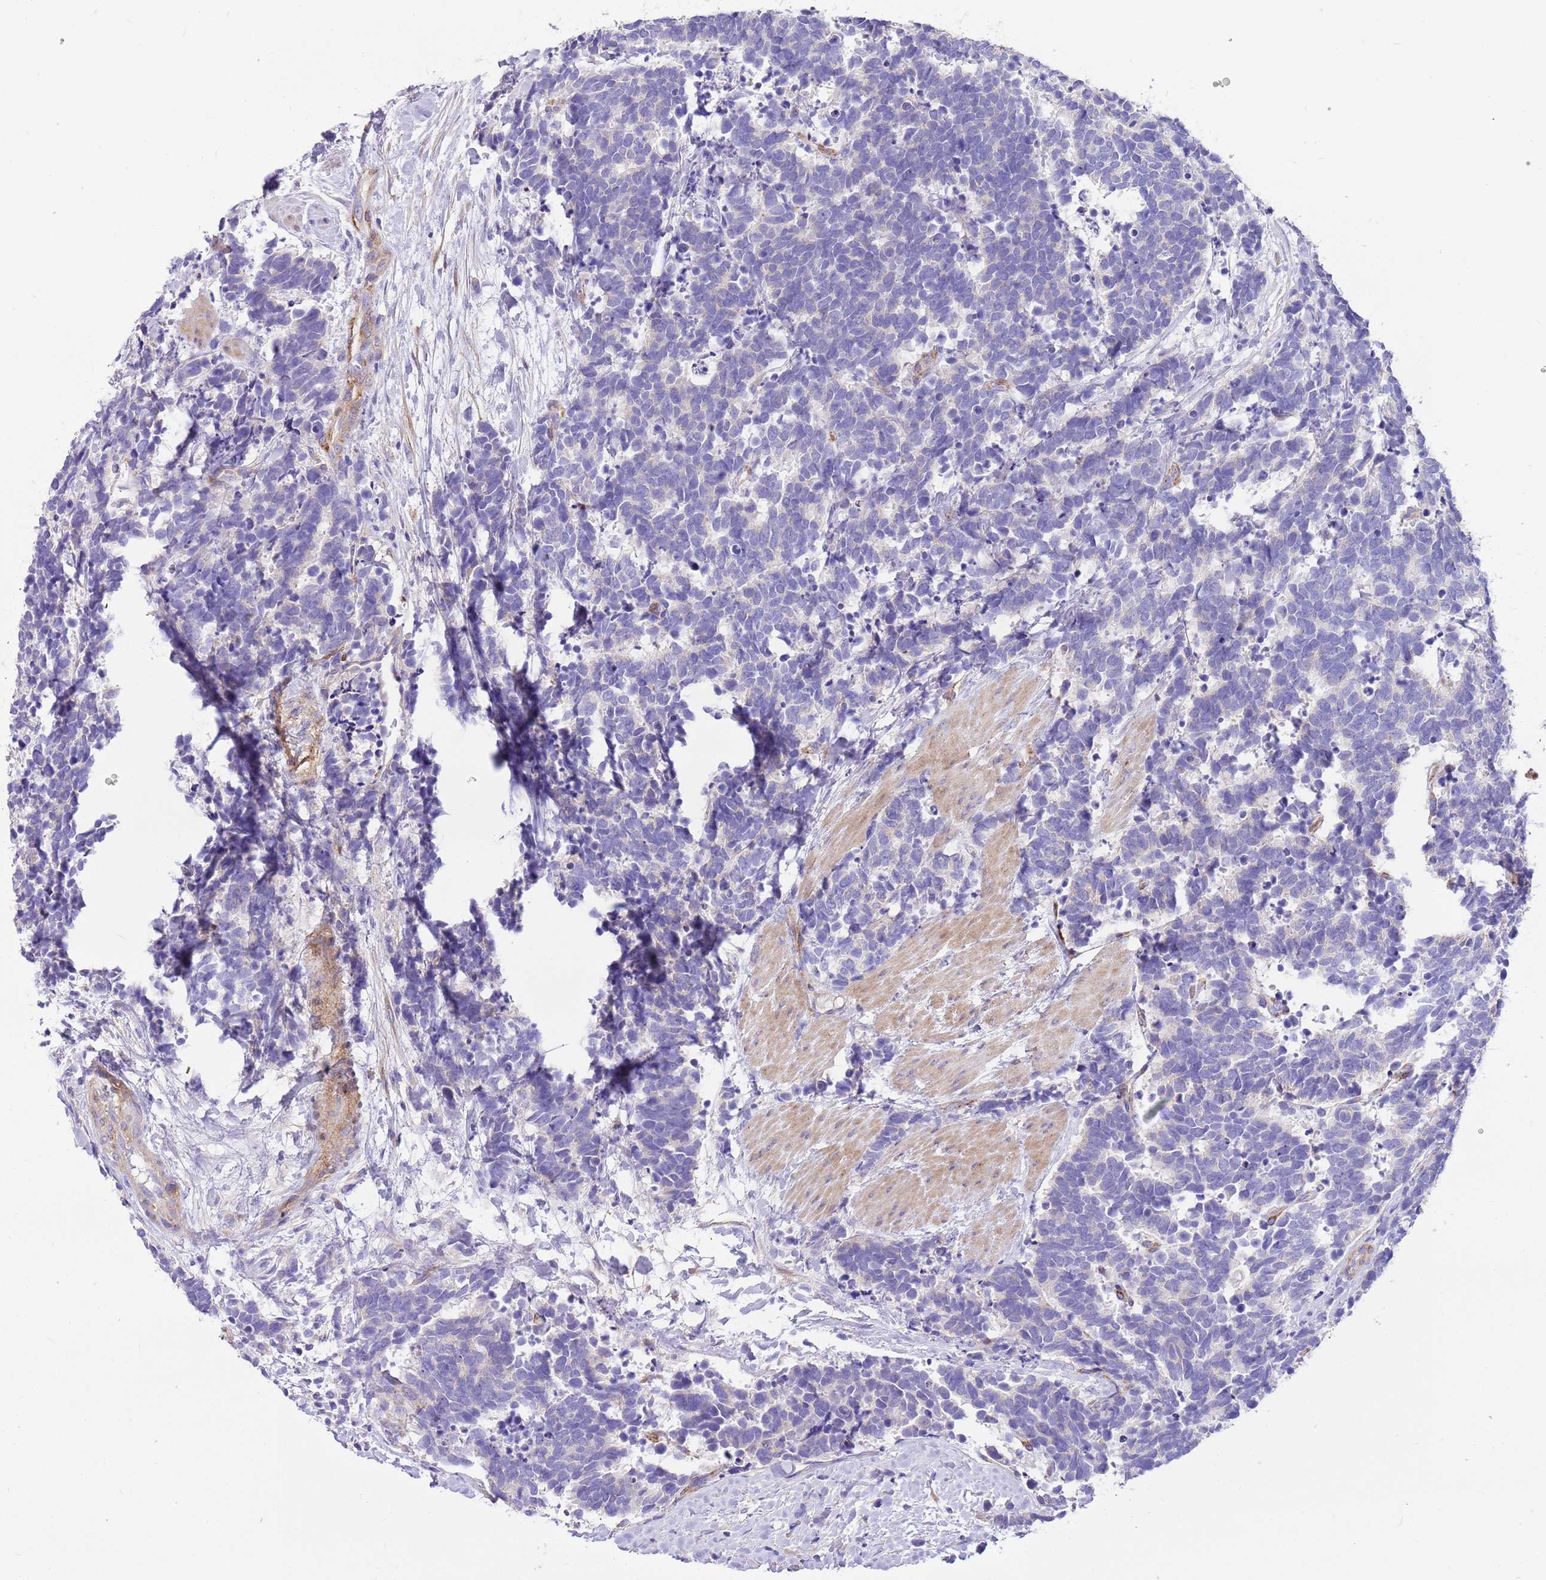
{"staining": {"intensity": "negative", "quantity": "none", "location": "none"}, "tissue": "carcinoid", "cell_type": "Tumor cells", "image_type": "cancer", "snomed": [{"axis": "morphology", "description": "Carcinoma, NOS"}, {"axis": "morphology", "description": "Carcinoid, malignant, NOS"}, {"axis": "topography", "description": "Prostate"}], "caption": "Image shows no significant protein positivity in tumor cells of carcinoid. Nuclei are stained in blue.", "gene": "SERINC3", "patient": {"sex": "male", "age": 57}}